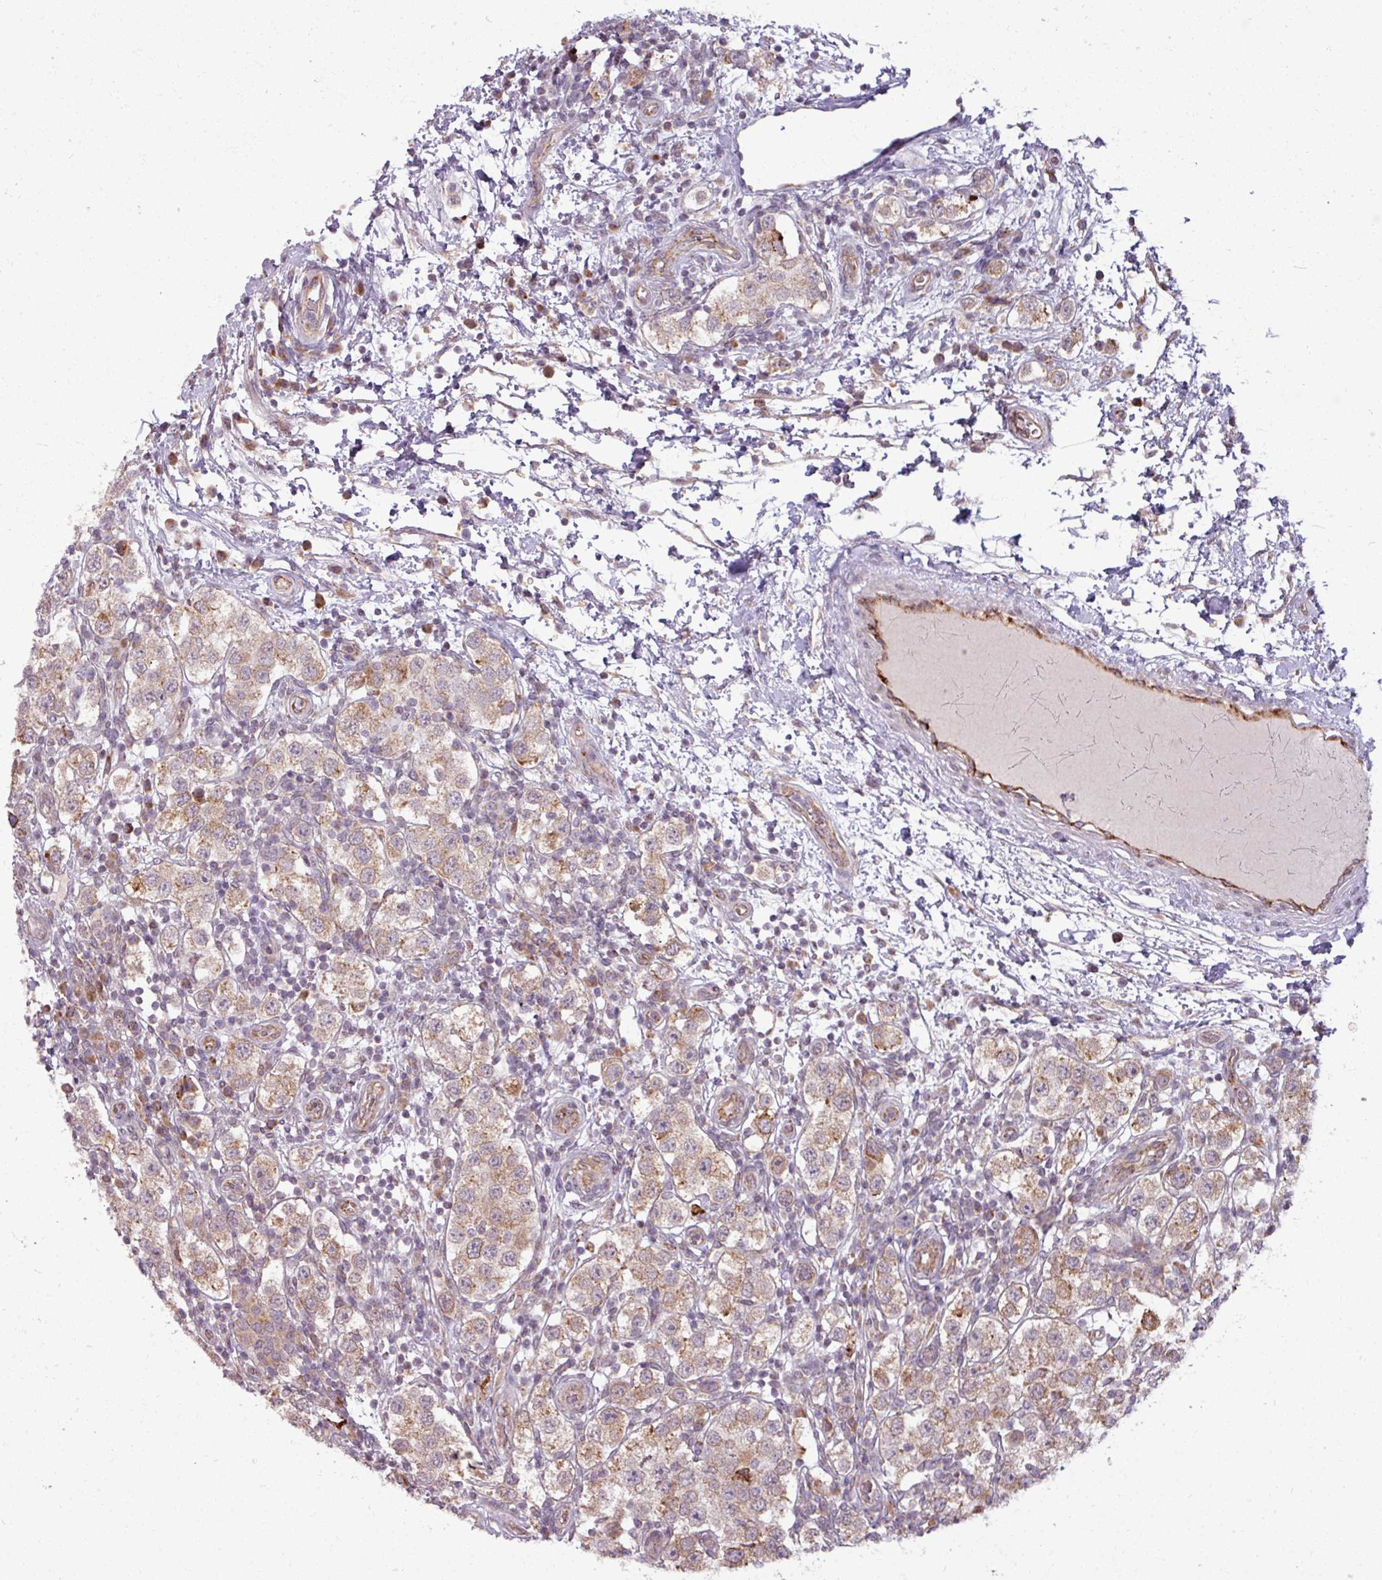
{"staining": {"intensity": "weak", "quantity": ">75%", "location": "cytoplasmic/membranous"}, "tissue": "testis cancer", "cell_type": "Tumor cells", "image_type": "cancer", "snomed": [{"axis": "morphology", "description": "Seminoma, NOS"}, {"axis": "topography", "description": "Testis"}], "caption": "Testis cancer (seminoma) stained for a protein exhibits weak cytoplasmic/membranous positivity in tumor cells.", "gene": "MAGT1", "patient": {"sex": "male", "age": 37}}